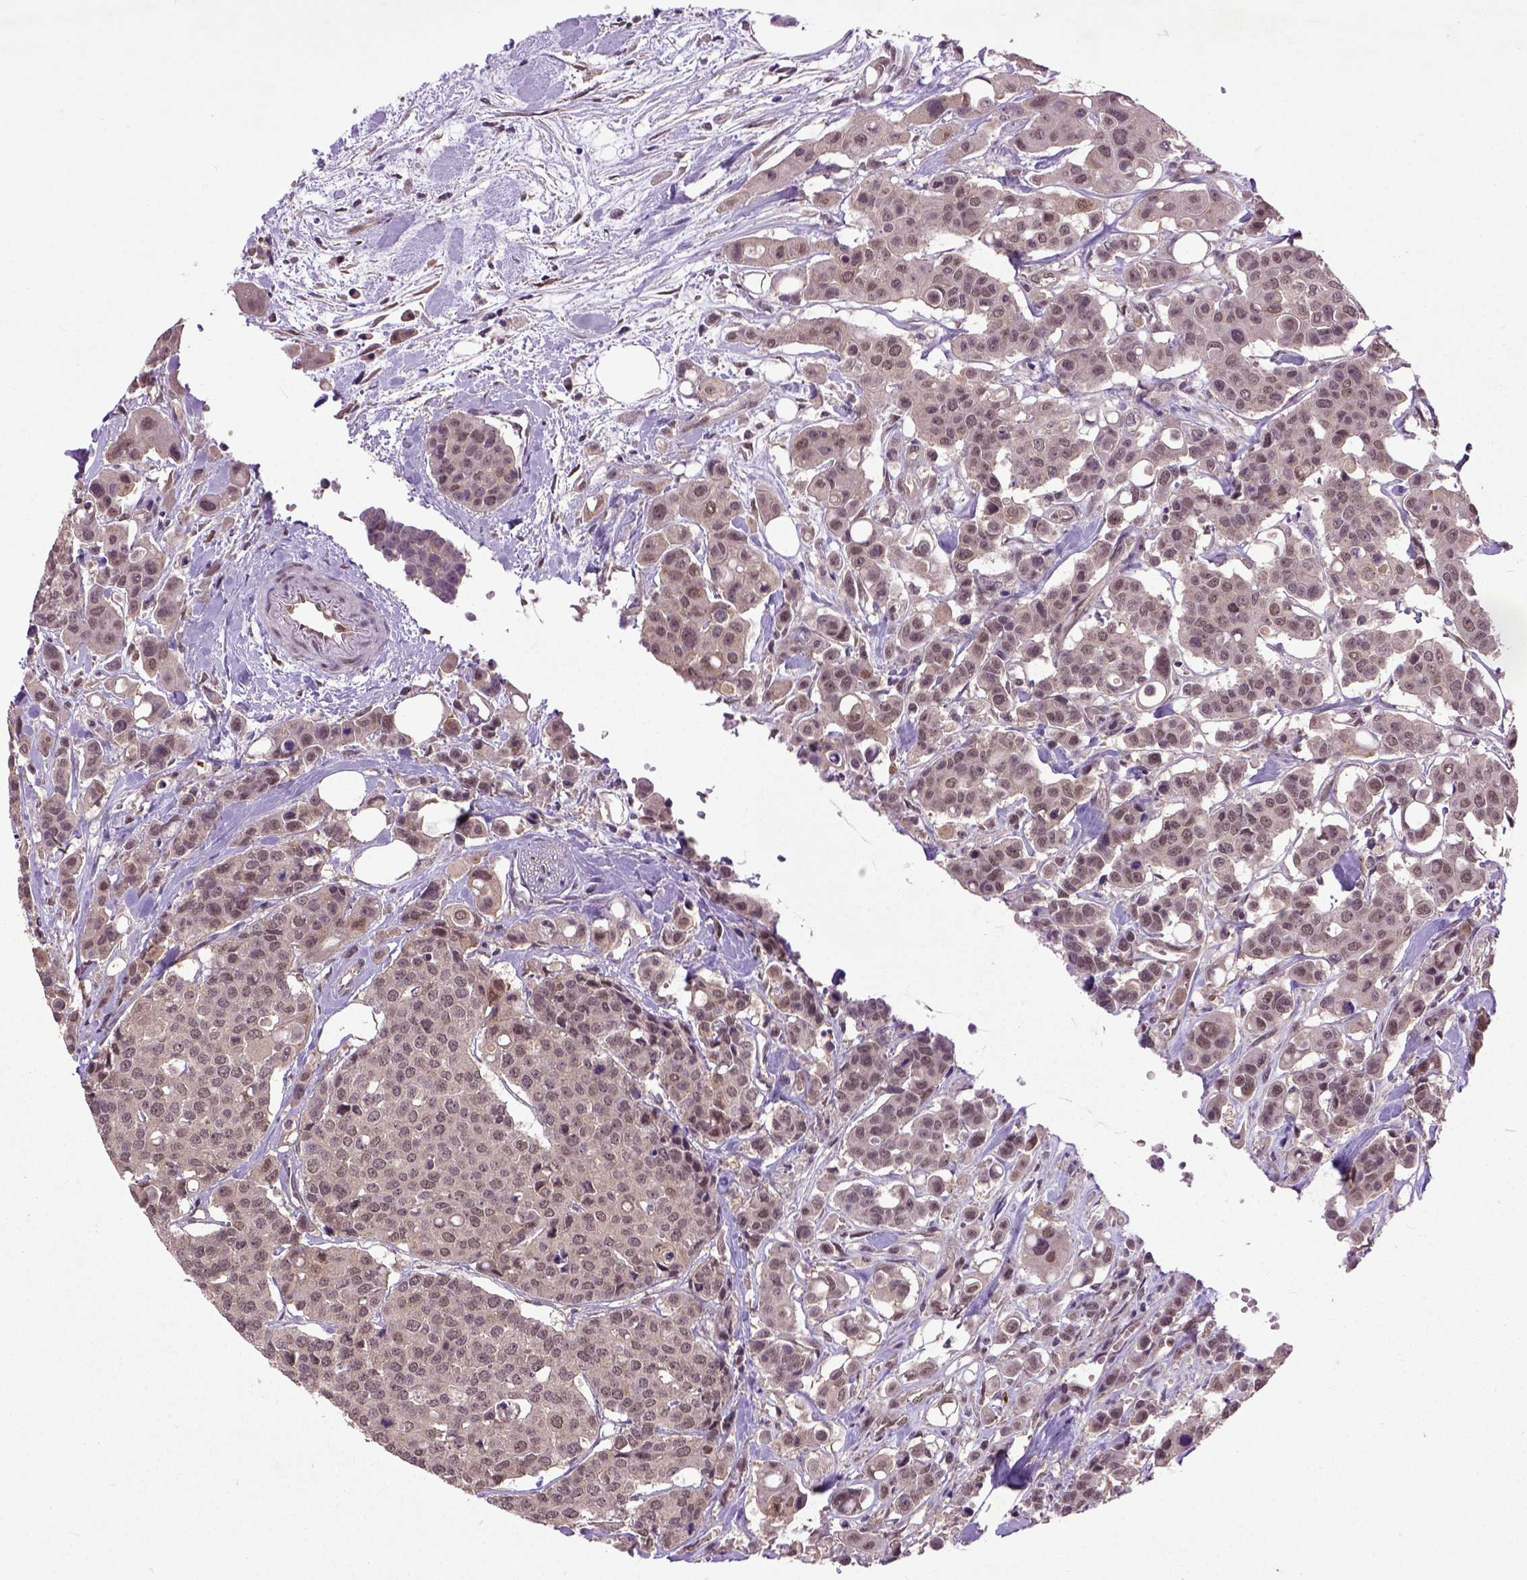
{"staining": {"intensity": "negative", "quantity": "none", "location": "none"}, "tissue": "carcinoid", "cell_type": "Tumor cells", "image_type": "cancer", "snomed": [{"axis": "morphology", "description": "Carcinoid, malignant, NOS"}, {"axis": "topography", "description": "Colon"}], "caption": "This micrograph is of carcinoid stained with immunohistochemistry (IHC) to label a protein in brown with the nuclei are counter-stained blue. There is no expression in tumor cells.", "gene": "UBA3", "patient": {"sex": "male", "age": 81}}